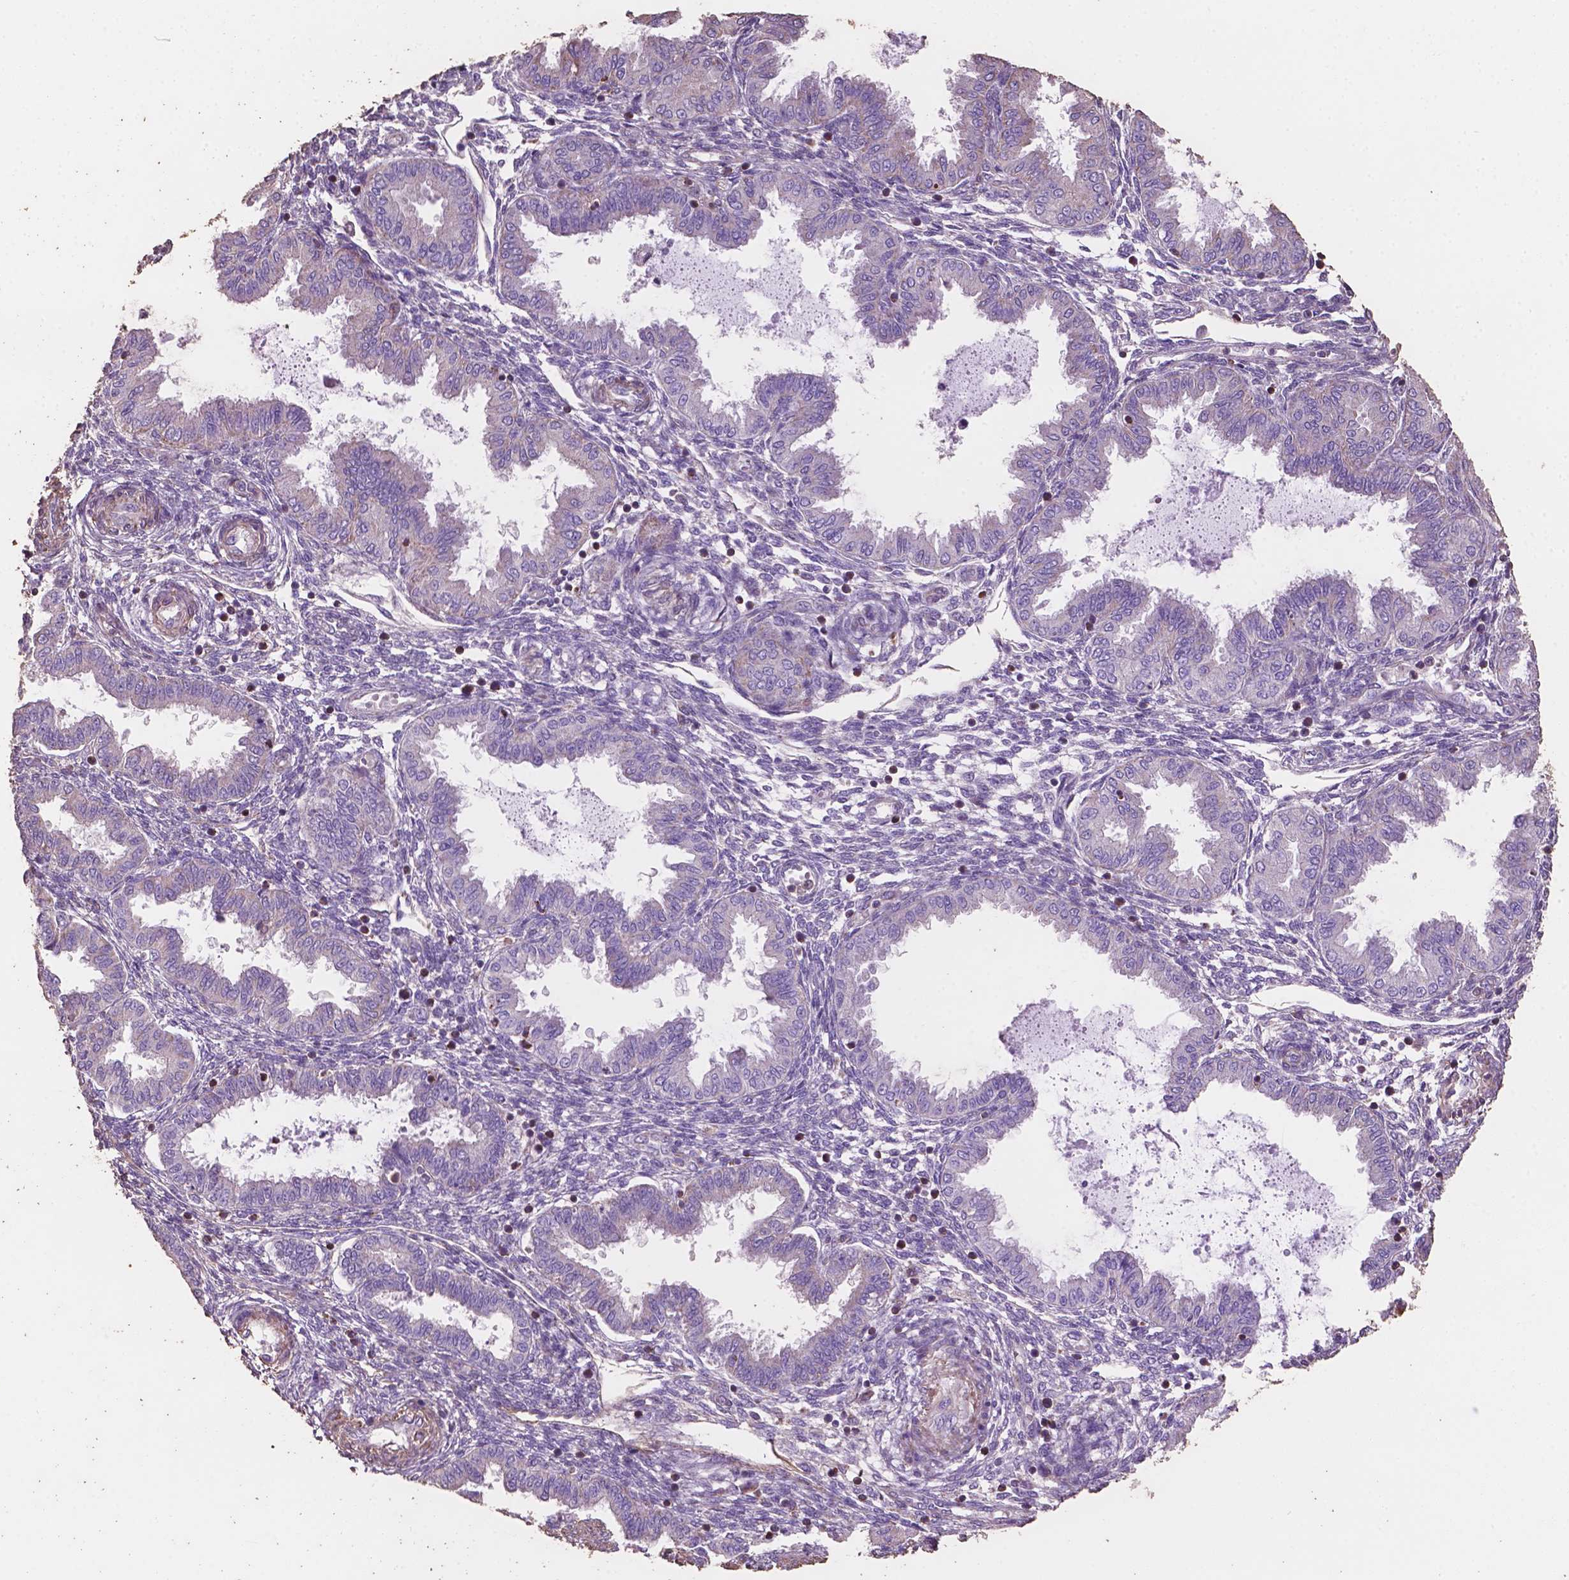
{"staining": {"intensity": "negative", "quantity": "none", "location": "none"}, "tissue": "endometrium", "cell_type": "Cells in endometrial stroma", "image_type": "normal", "snomed": [{"axis": "morphology", "description": "Normal tissue, NOS"}, {"axis": "topography", "description": "Endometrium"}], "caption": "Benign endometrium was stained to show a protein in brown. There is no significant expression in cells in endometrial stroma. (DAB immunohistochemistry visualized using brightfield microscopy, high magnification).", "gene": "COMMD4", "patient": {"sex": "female", "age": 33}}